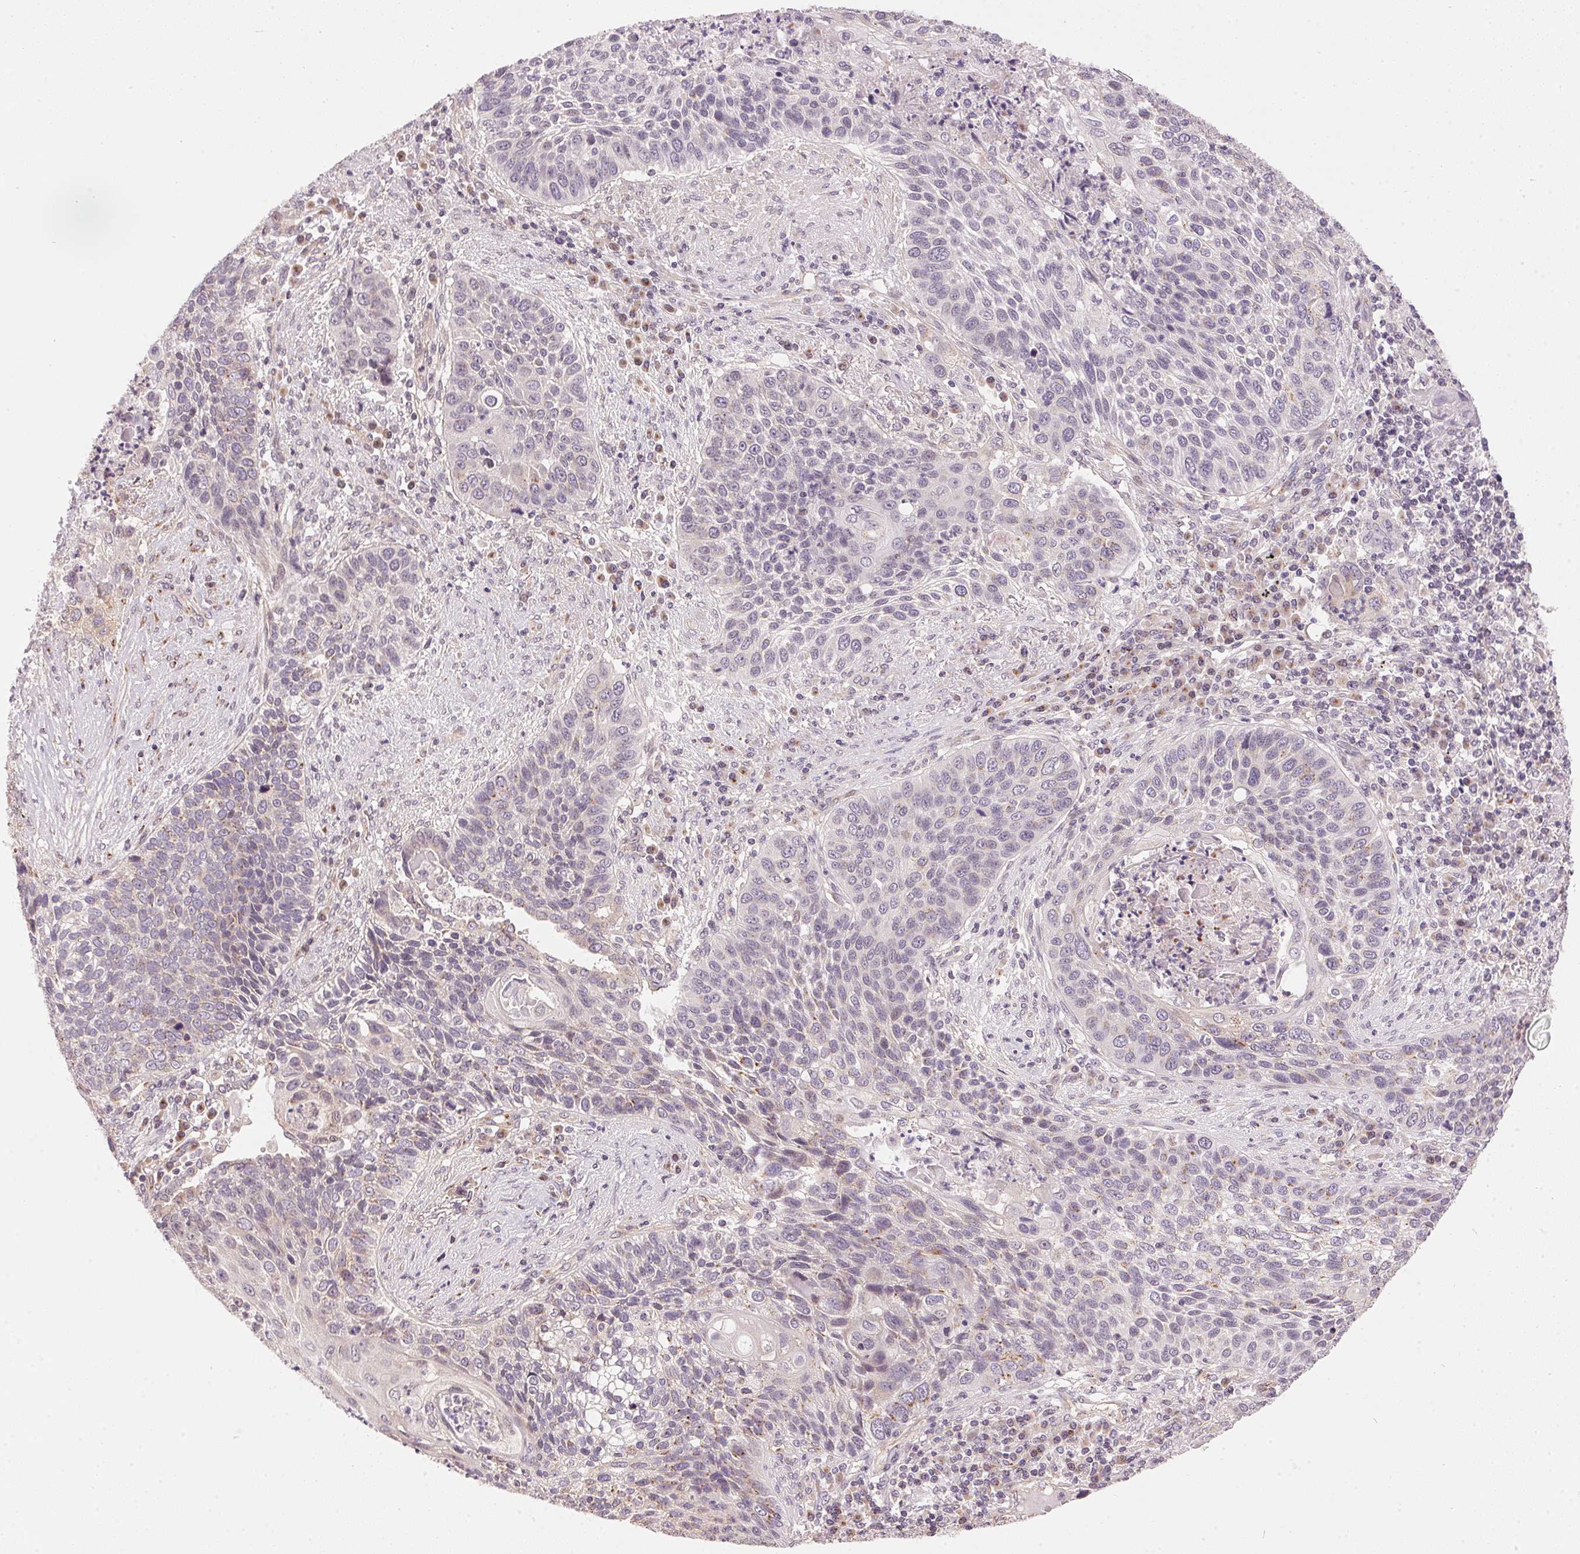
{"staining": {"intensity": "moderate", "quantity": "<25%", "location": "cytoplasmic/membranous"}, "tissue": "lung cancer", "cell_type": "Tumor cells", "image_type": "cancer", "snomed": [{"axis": "morphology", "description": "Squamous cell carcinoma, NOS"}, {"axis": "morphology", "description": "Squamous cell carcinoma, metastatic, NOS"}, {"axis": "topography", "description": "Lung"}, {"axis": "topography", "description": "Pleura, NOS"}], "caption": "Immunohistochemistry staining of squamous cell carcinoma (lung), which demonstrates low levels of moderate cytoplasmic/membranous positivity in about <25% of tumor cells indicating moderate cytoplasmic/membranous protein expression. The staining was performed using DAB (3,3'-diaminobenzidine) (brown) for protein detection and nuclei were counterstained in hematoxylin (blue).", "gene": "GOLPH3", "patient": {"sex": "male", "age": 72}}